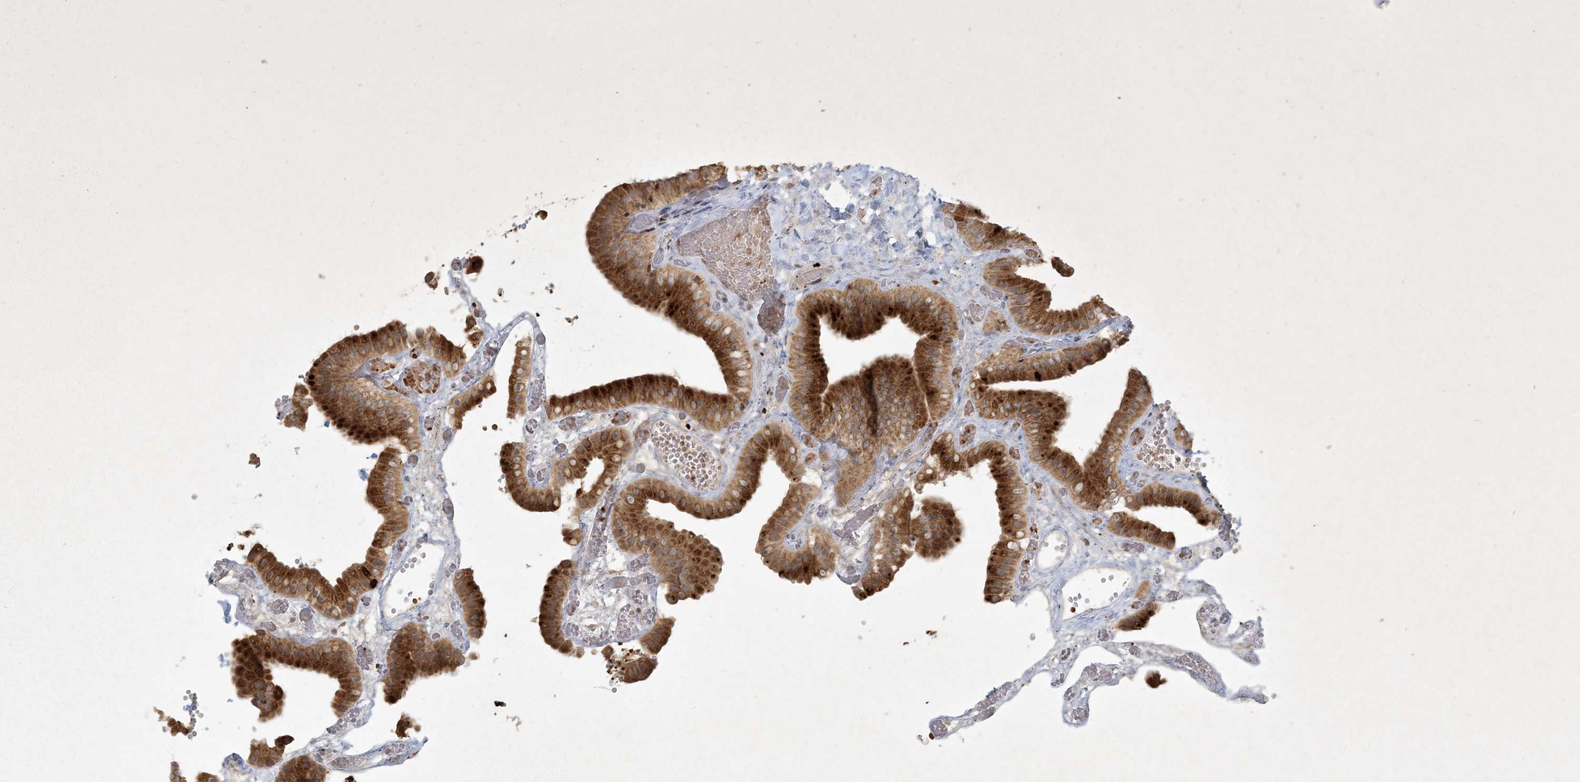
{"staining": {"intensity": "strong", "quantity": ">75%", "location": "cytoplasmic/membranous"}, "tissue": "gallbladder", "cell_type": "Glandular cells", "image_type": "normal", "snomed": [{"axis": "morphology", "description": "Normal tissue, NOS"}, {"axis": "topography", "description": "Gallbladder"}], "caption": "Protein staining displays strong cytoplasmic/membranous expression in about >75% of glandular cells in benign gallbladder. (IHC, brightfield microscopy, high magnification).", "gene": "CTDNEP1", "patient": {"sex": "female", "age": 64}}